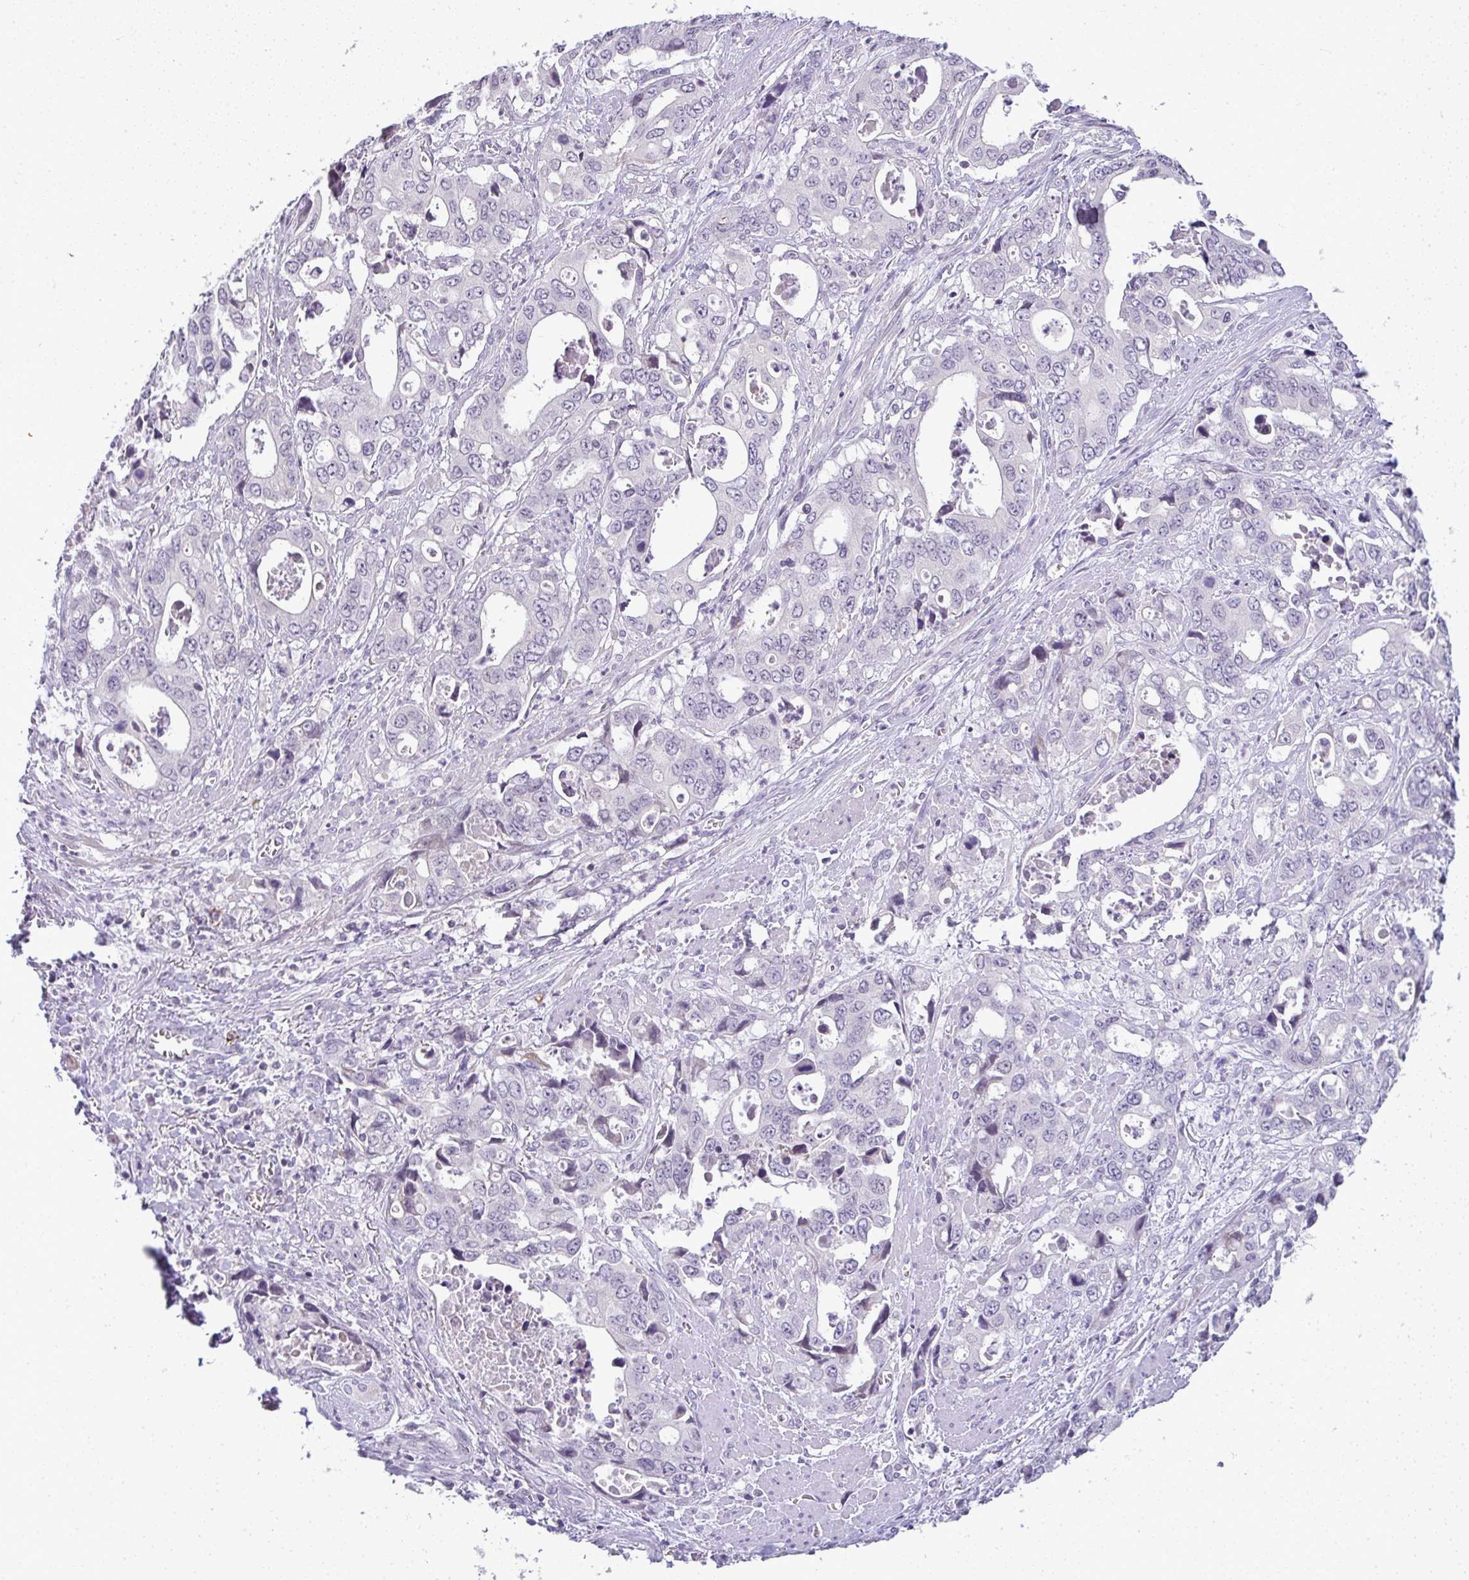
{"staining": {"intensity": "negative", "quantity": "none", "location": "none"}, "tissue": "stomach cancer", "cell_type": "Tumor cells", "image_type": "cancer", "snomed": [{"axis": "morphology", "description": "Adenocarcinoma, NOS"}, {"axis": "topography", "description": "Stomach, upper"}], "caption": "The photomicrograph reveals no staining of tumor cells in adenocarcinoma (stomach).", "gene": "CACNA1S", "patient": {"sex": "male", "age": 74}}